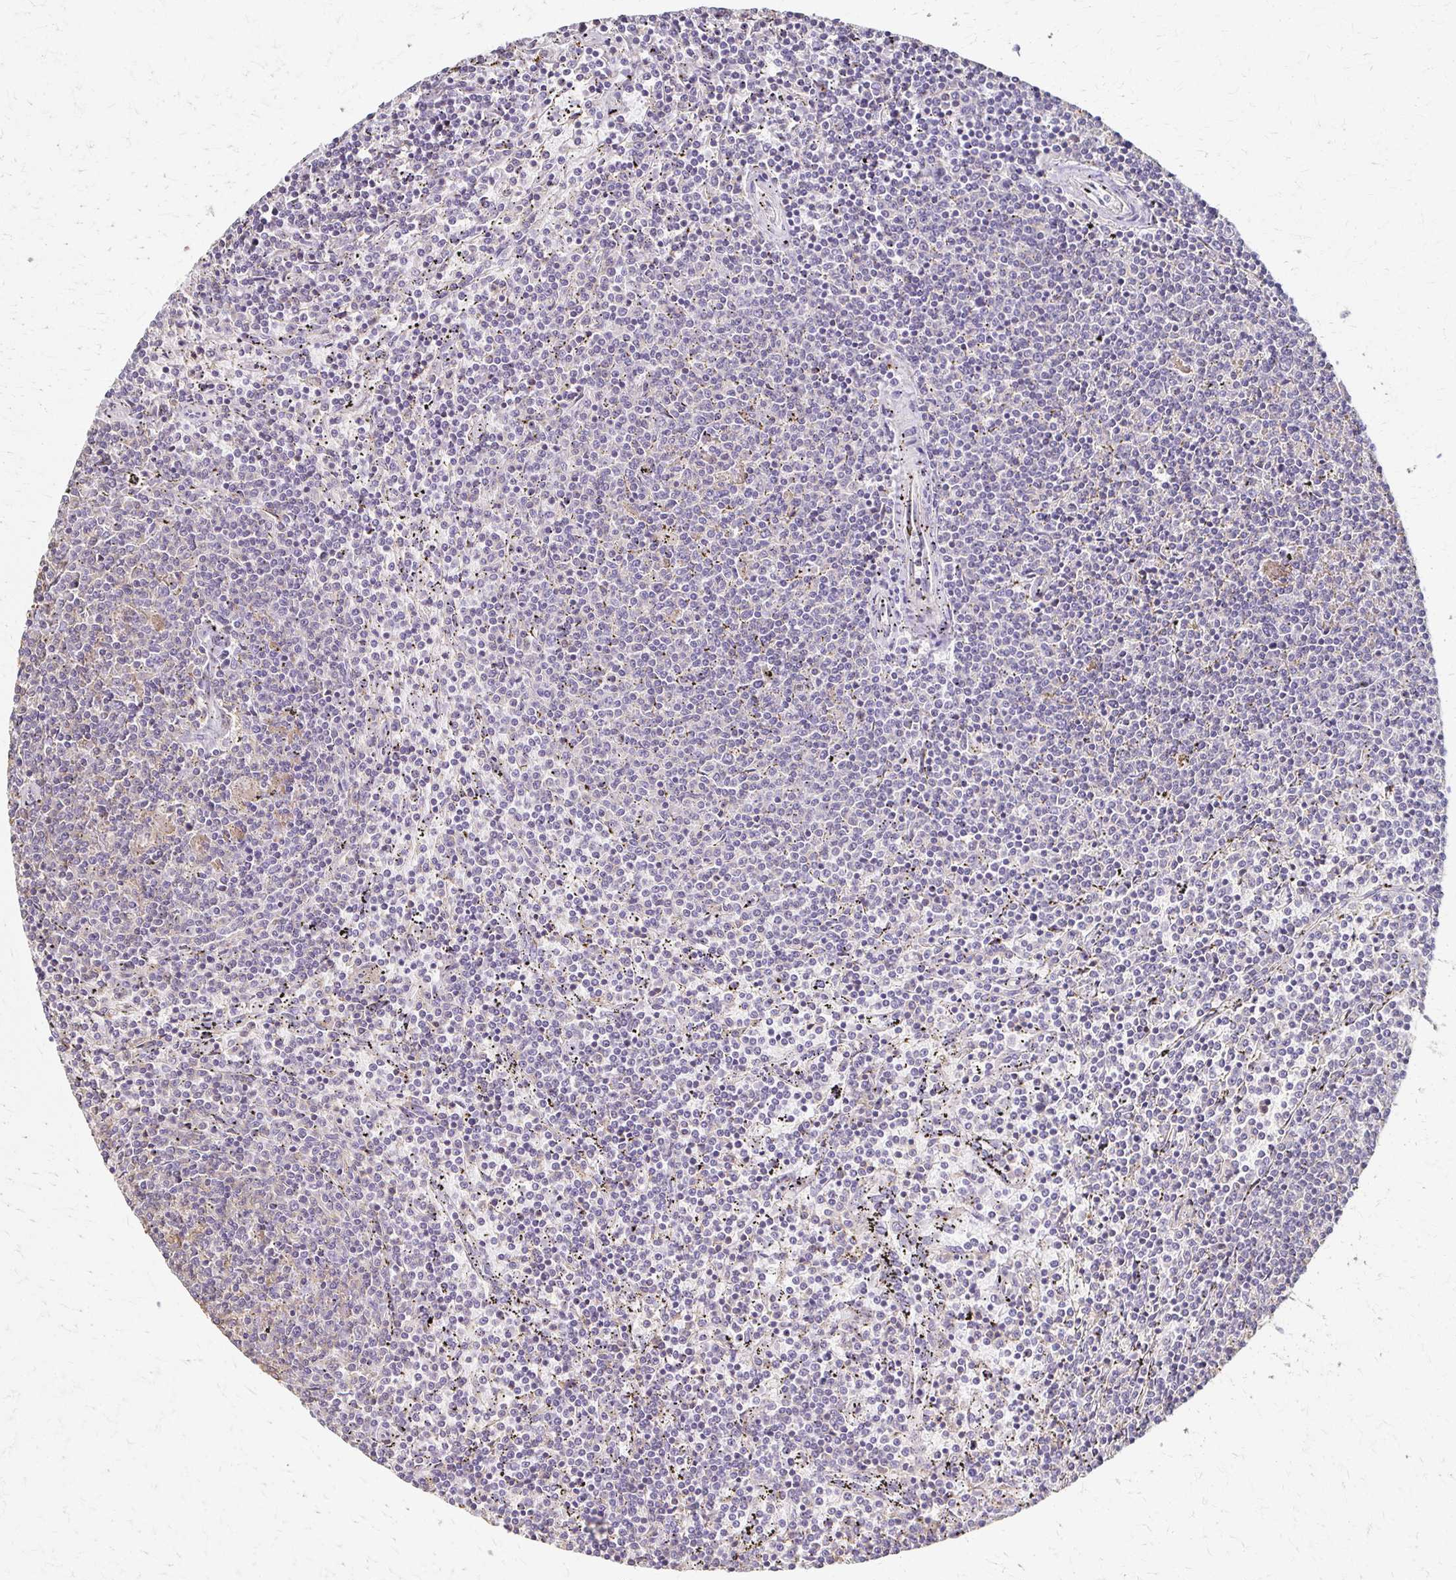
{"staining": {"intensity": "negative", "quantity": "none", "location": "none"}, "tissue": "lymphoma", "cell_type": "Tumor cells", "image_type": "cancer", "snomed": [{"axis": "morphology", "description": "Malignant lymphoma, non-Hodgkin's type, Low grade"}, {"axis": "topography", "description": "Spleen"}], "caption": "This is an immunohistochemistry micrograph of lymphoma. There is no expression in tumor cells.", "gene": "C1QTNF7", "patient": {"sex": "female", "age": 50}}